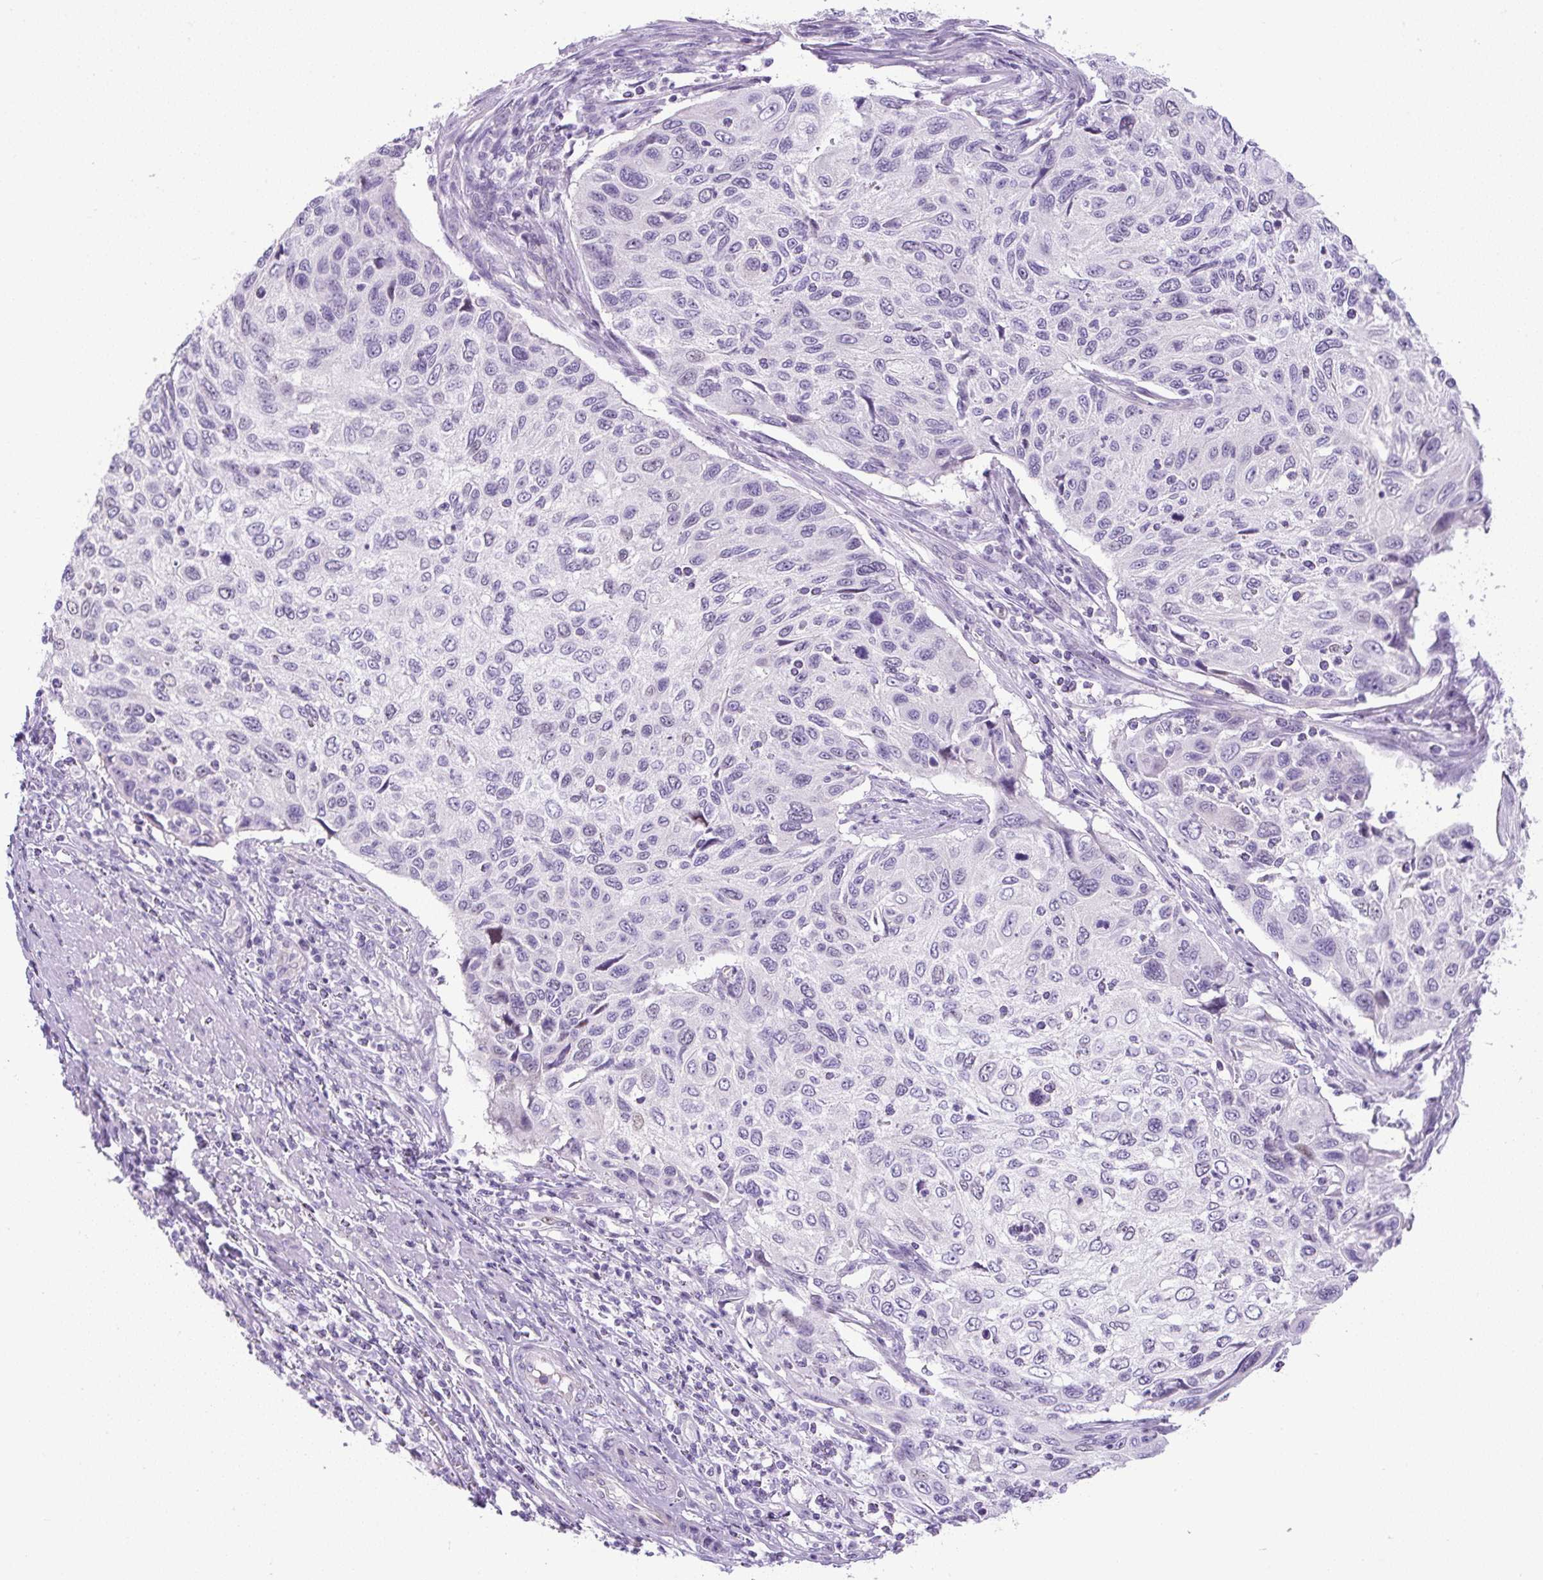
{"staining": {"intensity": "weak", "quantity": "<25%", "location": "nuclear"}, "tissue": "cervical cancer", "cell_type": "Tumor cells", "image_type": "cancer", "snomed": [{"axis": "morphology", "description": "Squamous cell carcinoma, NOS"}, {"axis": "topography", "description": "Cervix"}], "caption": "Immunohistochemical staining of cervical cancer exhibits no significant positivity in tumor cells.", "gene": "ADAMTS19", "patient": {"sex": "female", "age": 70}}